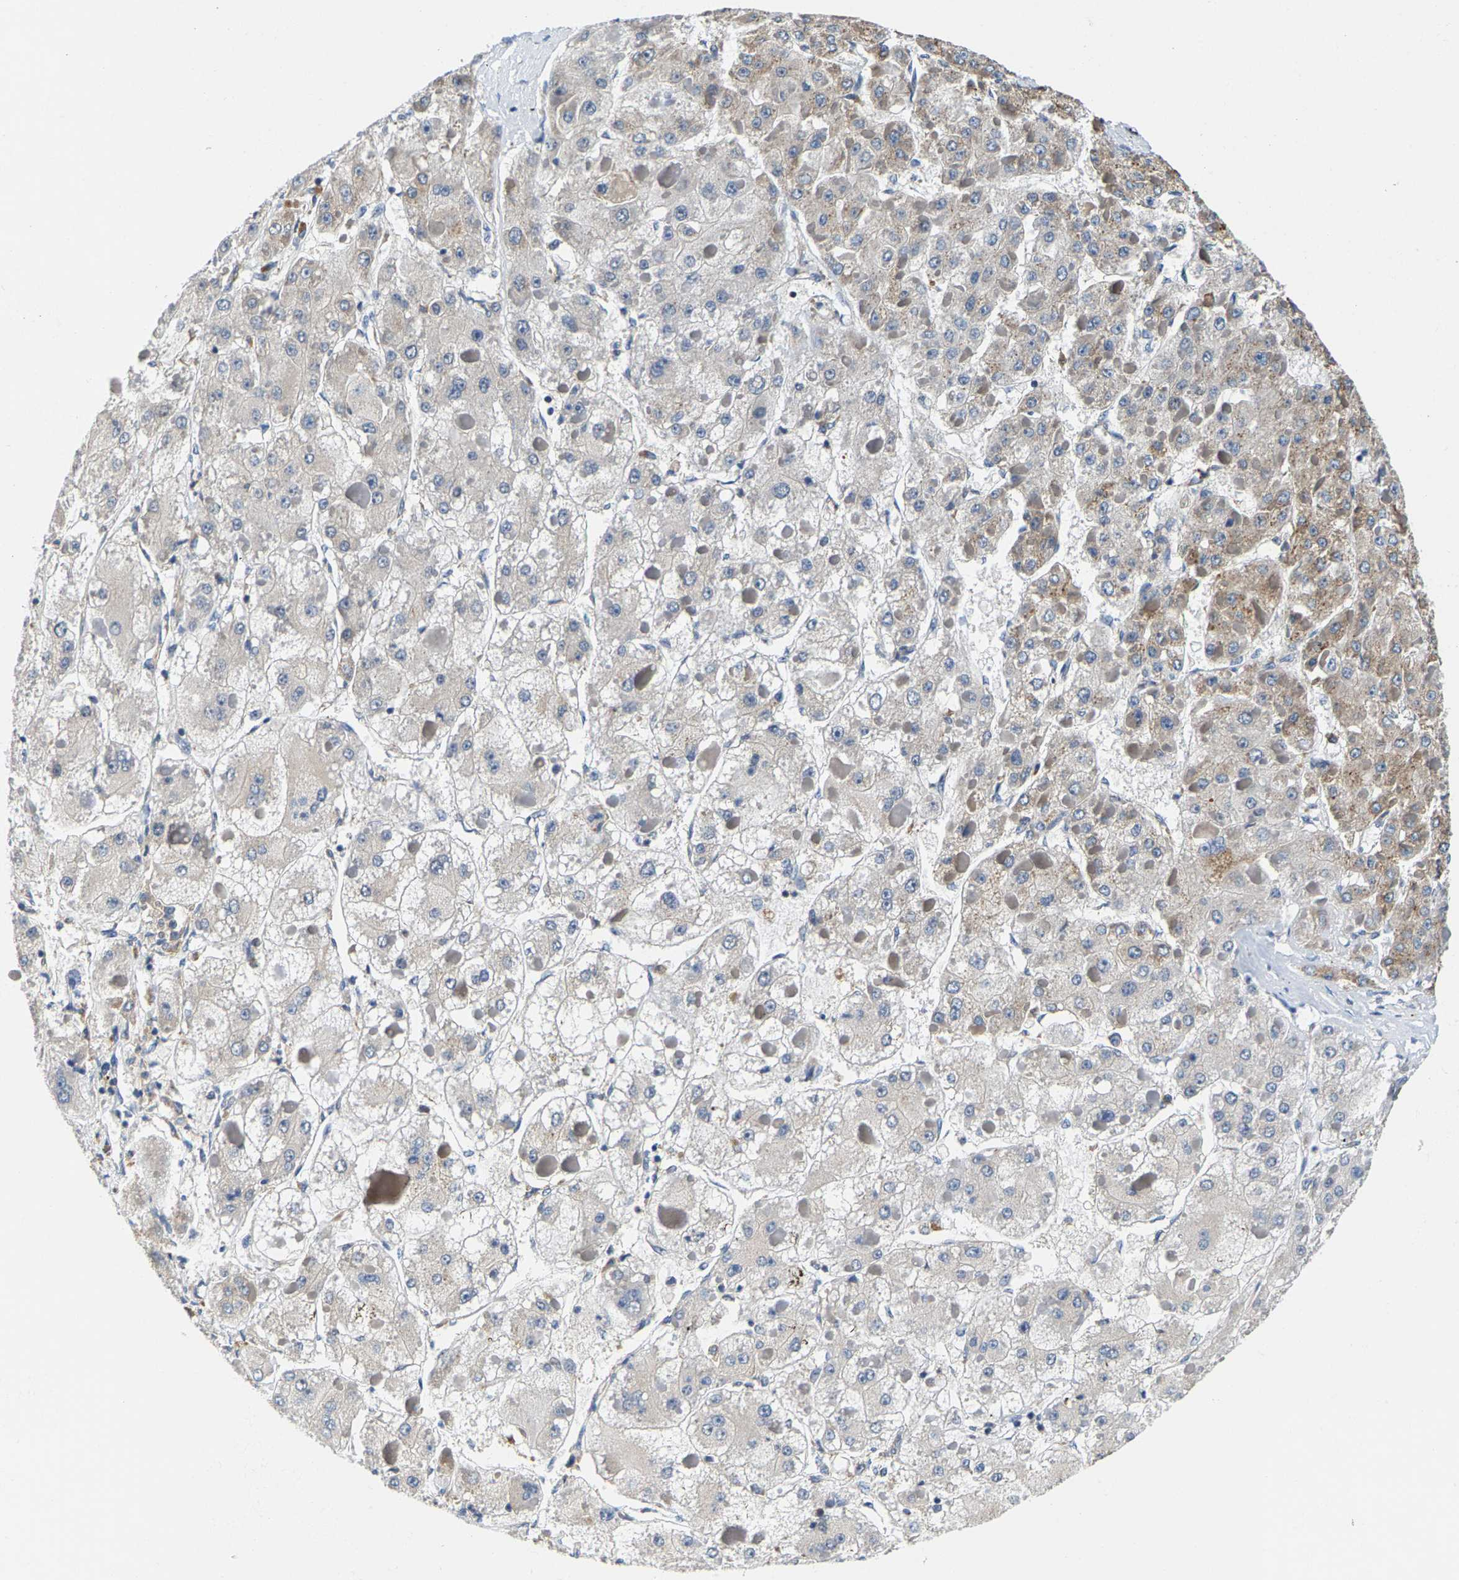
{"staining": {"intensity": "moderate", "quantity": "25%-75%", "location": "cytoplasmic/membranous"}, "tissue": "liver cancer", "cell_type": "Tumor cells", "image_type": "cancer", "snomed": [{"axis": "morphology", "description": "Carcinoma, Hepatocellular, NOS"}, {"axis": "topography", "description": "Liver"}], "caption": "DAB immunohistochemical staining of human liver hepatocellular carcinoma demonstrates moderate cytoplasmic/membranous protein expression in about 25%-75% of tumor cells.", "gene": "SHMT2", "patient": {"sex": "female", "age": 73}}